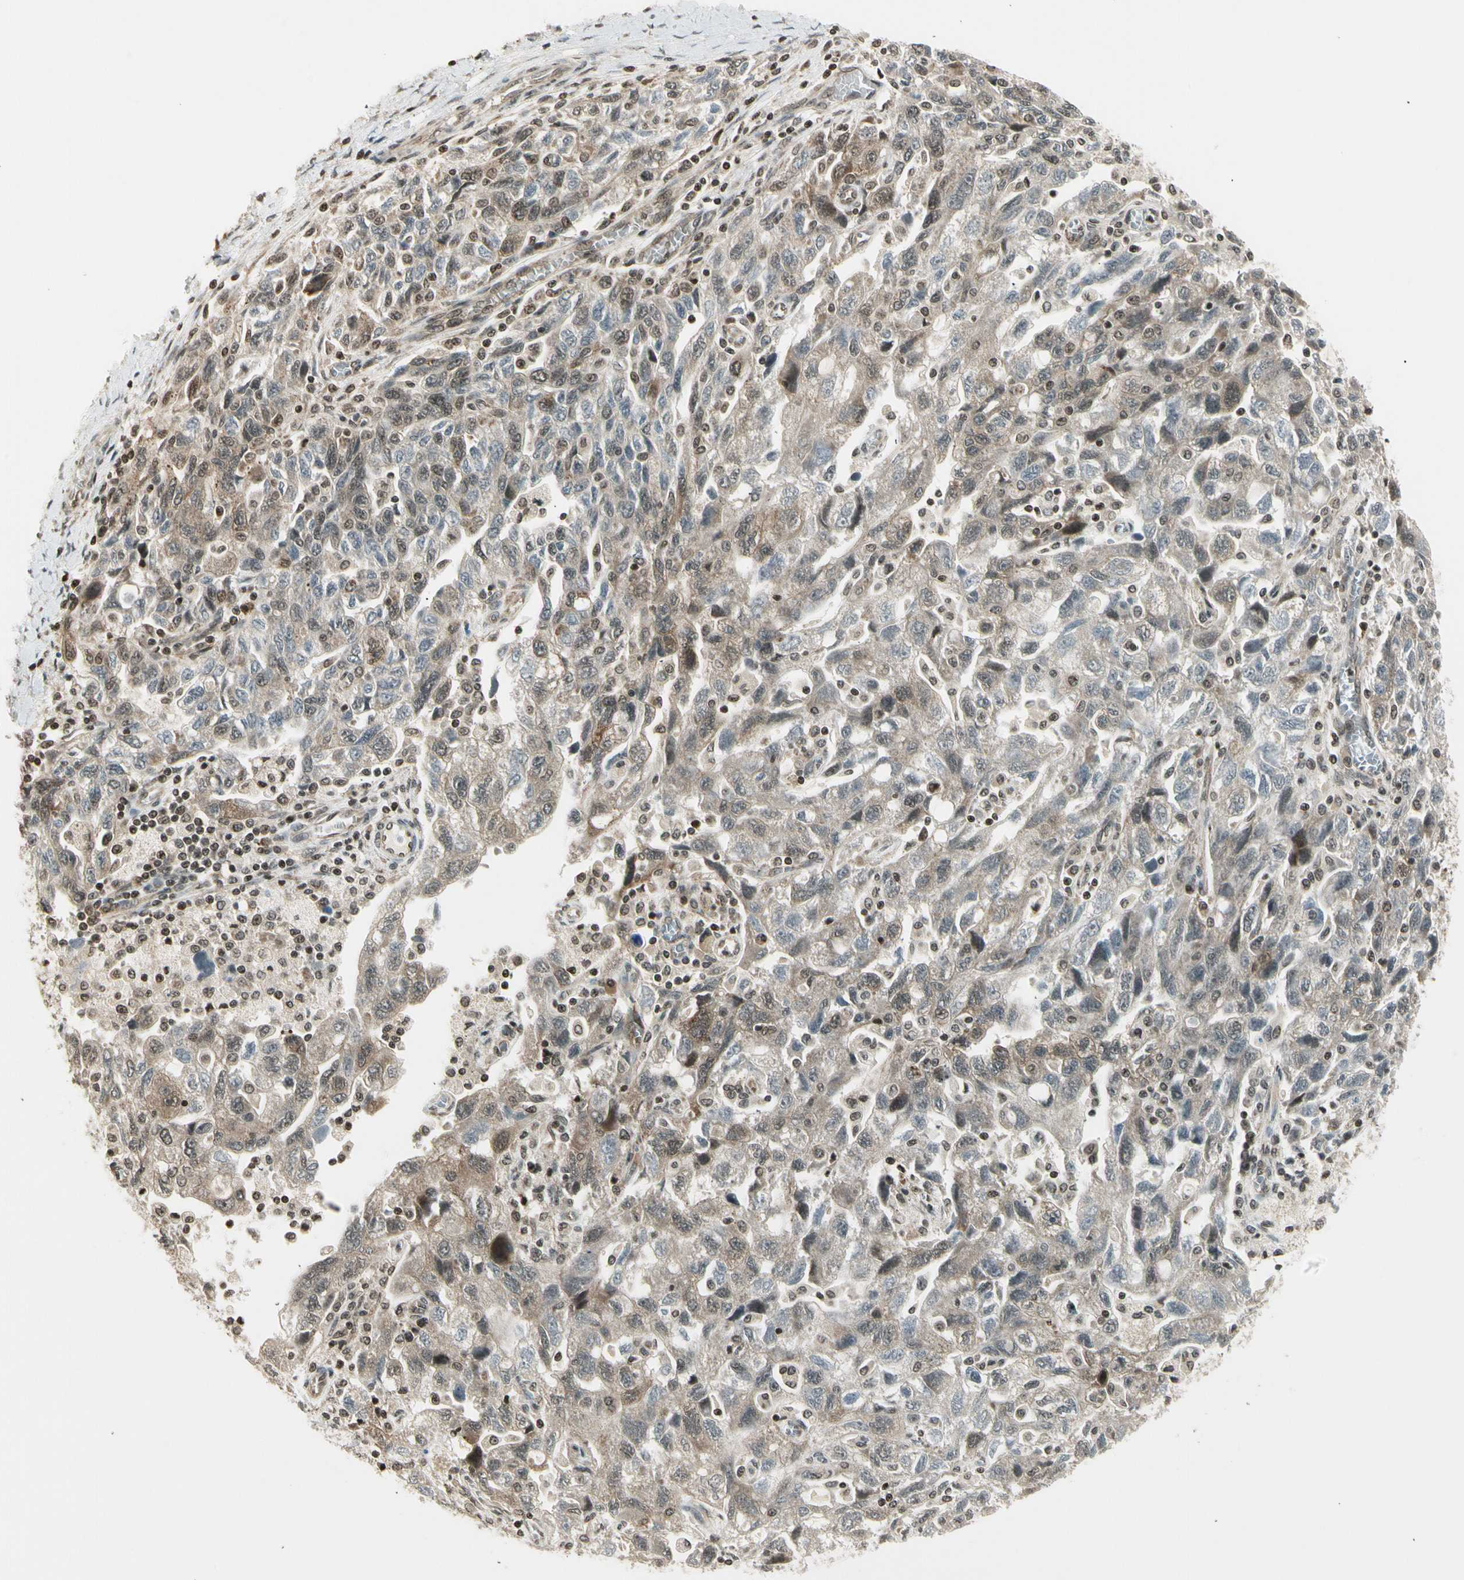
{"staining": {"intensity": "weak", "quantity": "25%-75%", "location": "cytoplasmic/membranous"}, "tissue": "ovarian cancer", "cell_type": "Tumor cells", "image_type": "cancer", "snomed": [{"axis": "morphology", "description": "Carcinoma, NOS"}, {"axis": "morphology", "description": "Cystadenocarcinoma, serous, NOS"}, {"axis": "topography", "description": "Ovary"}], "caption": "Immunohistochemical staining of ovarian cancer demonstrates low levels of weak cytoplasmic/membranous staining in approximately 25%-75% of tumor cells.", "gene": "SMN2", "patient": {"sex": "female", "age": 69}}